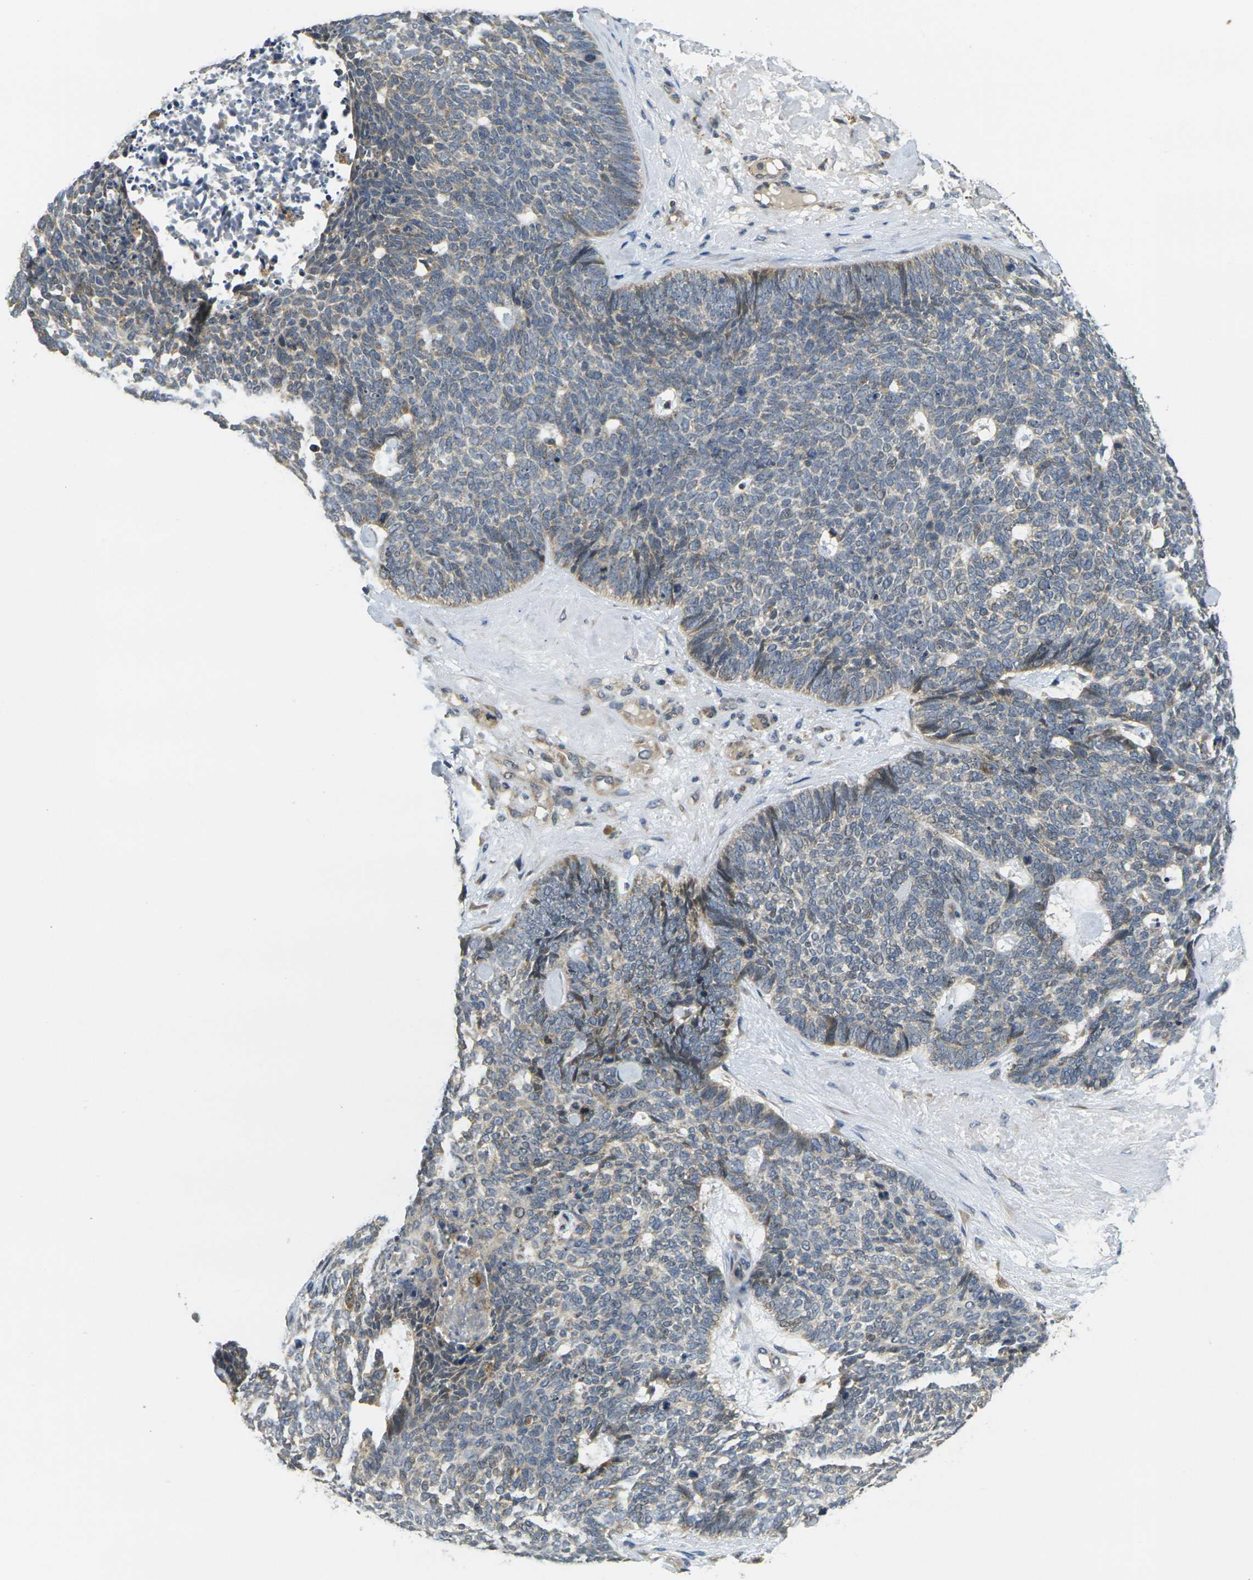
{"staining": {"intensity": "weak", "quantity": "<25%", "location": "cytoplasmic/membranous"}, "tissue": "skin cancer", "cell_type": "Tumor cells", "image_type": "cancer", "snomed": [{"axis": "morphology", "description": "Basal cell carcinoma"}, {"axis": "topography", "description": "Skin"}], "caption": "Immunohistochemistry of skin basal cell carcinoma exhibits no positivity in tumor cells.", "gene": "MINAR2", "patient": {"sex": "female", "age": 84}}